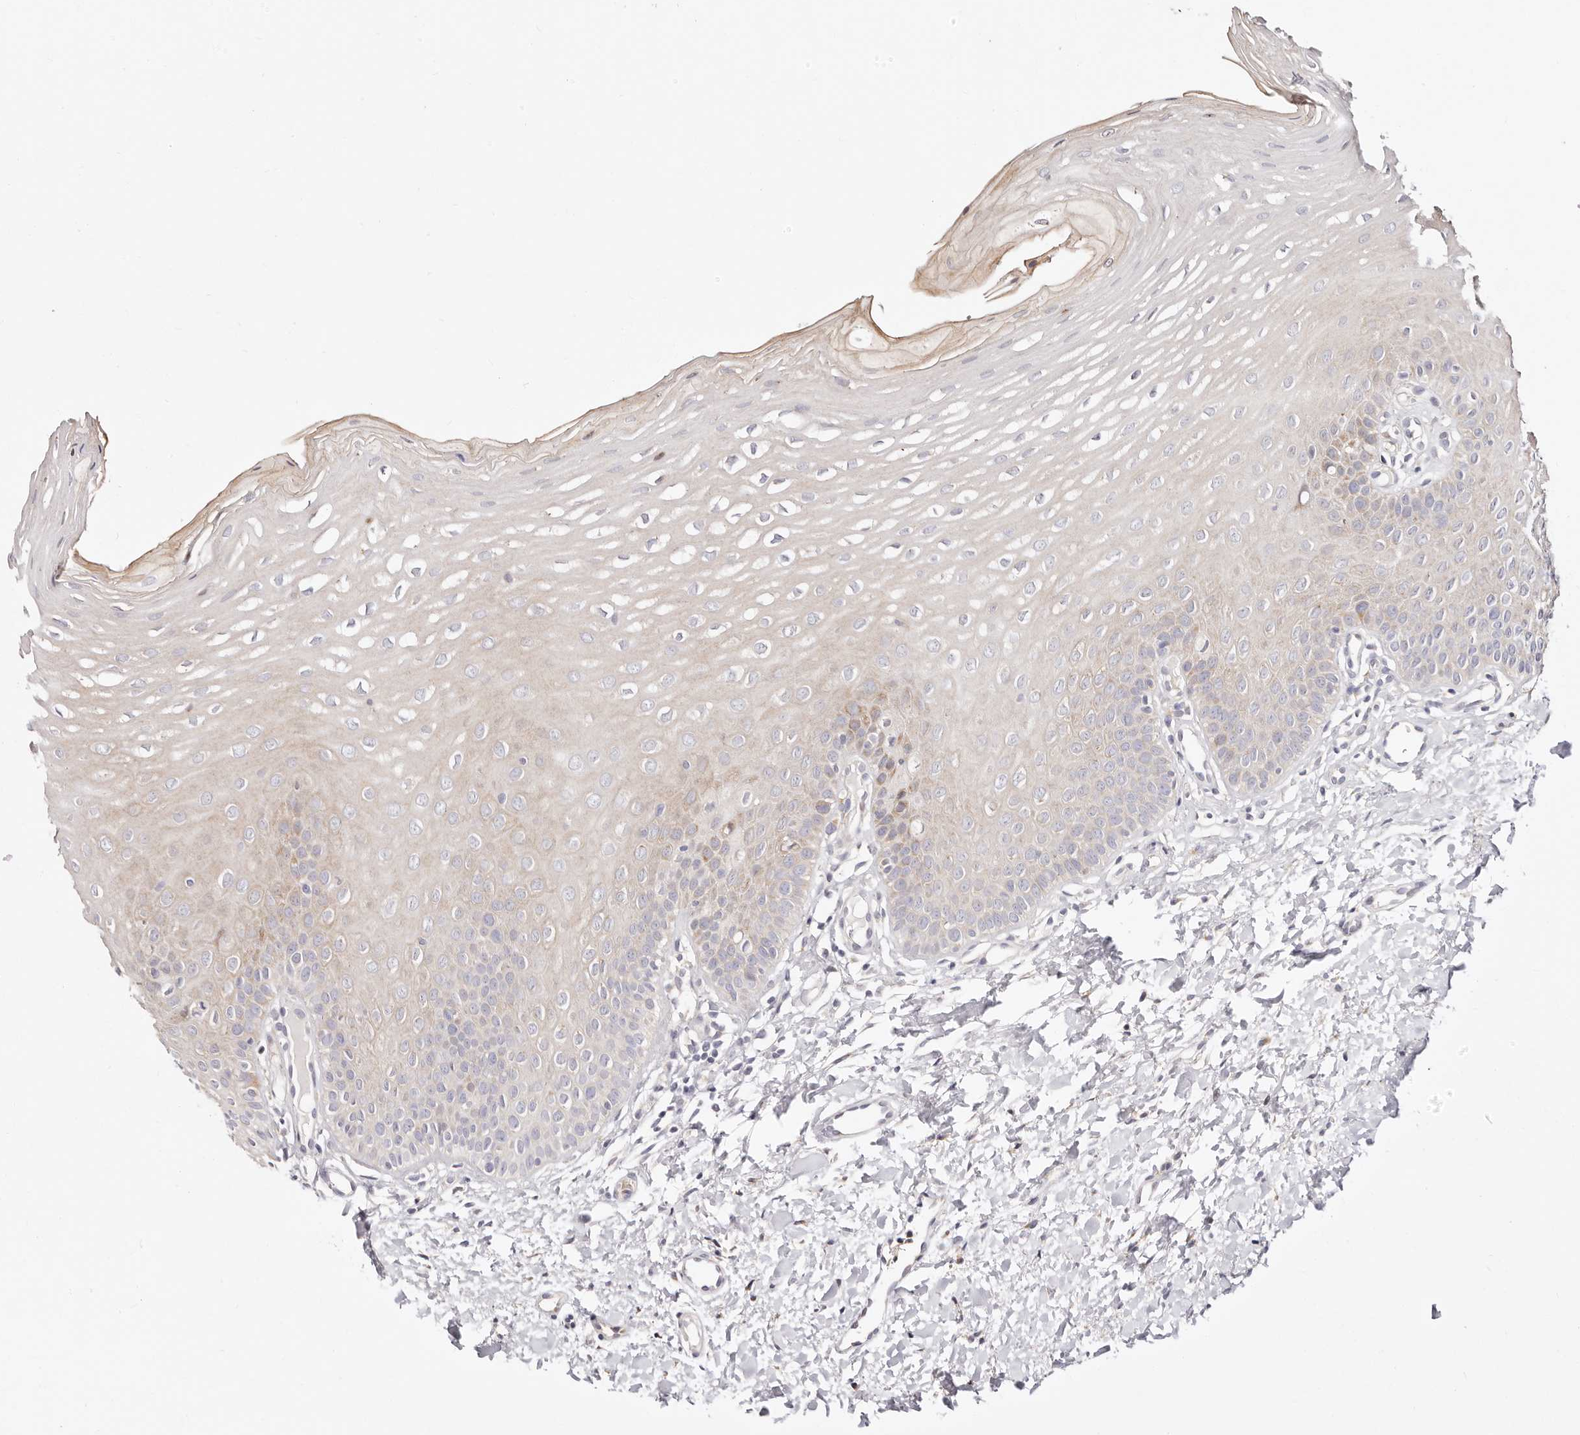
{"staining": {"intensity": "weak", "quantity": "<25%", "location": "cytoplasmic/membranous"}, "tissue": "oral mucosa", "cell_type": "Squamous epithelial cells", "image_type": "normal", "snomed": [{"axis": "morphology", "description": "Normal tissue, NOS"}, {"axis": "topography", "description": "Oral tissue"}], "caption": "This is a histopathology image of immunohistochemistry (IHC) staining of benign oral mucosa, which shows no staining in squamous epithelial cells. Brightfield microscopy of immunohistochemistry (IHC) stained with DAB (brown) and hematoxylin (blue), captured at high magnification.", "gene": "MAPK6", "patient": {"sex": "female", "age": 39}}